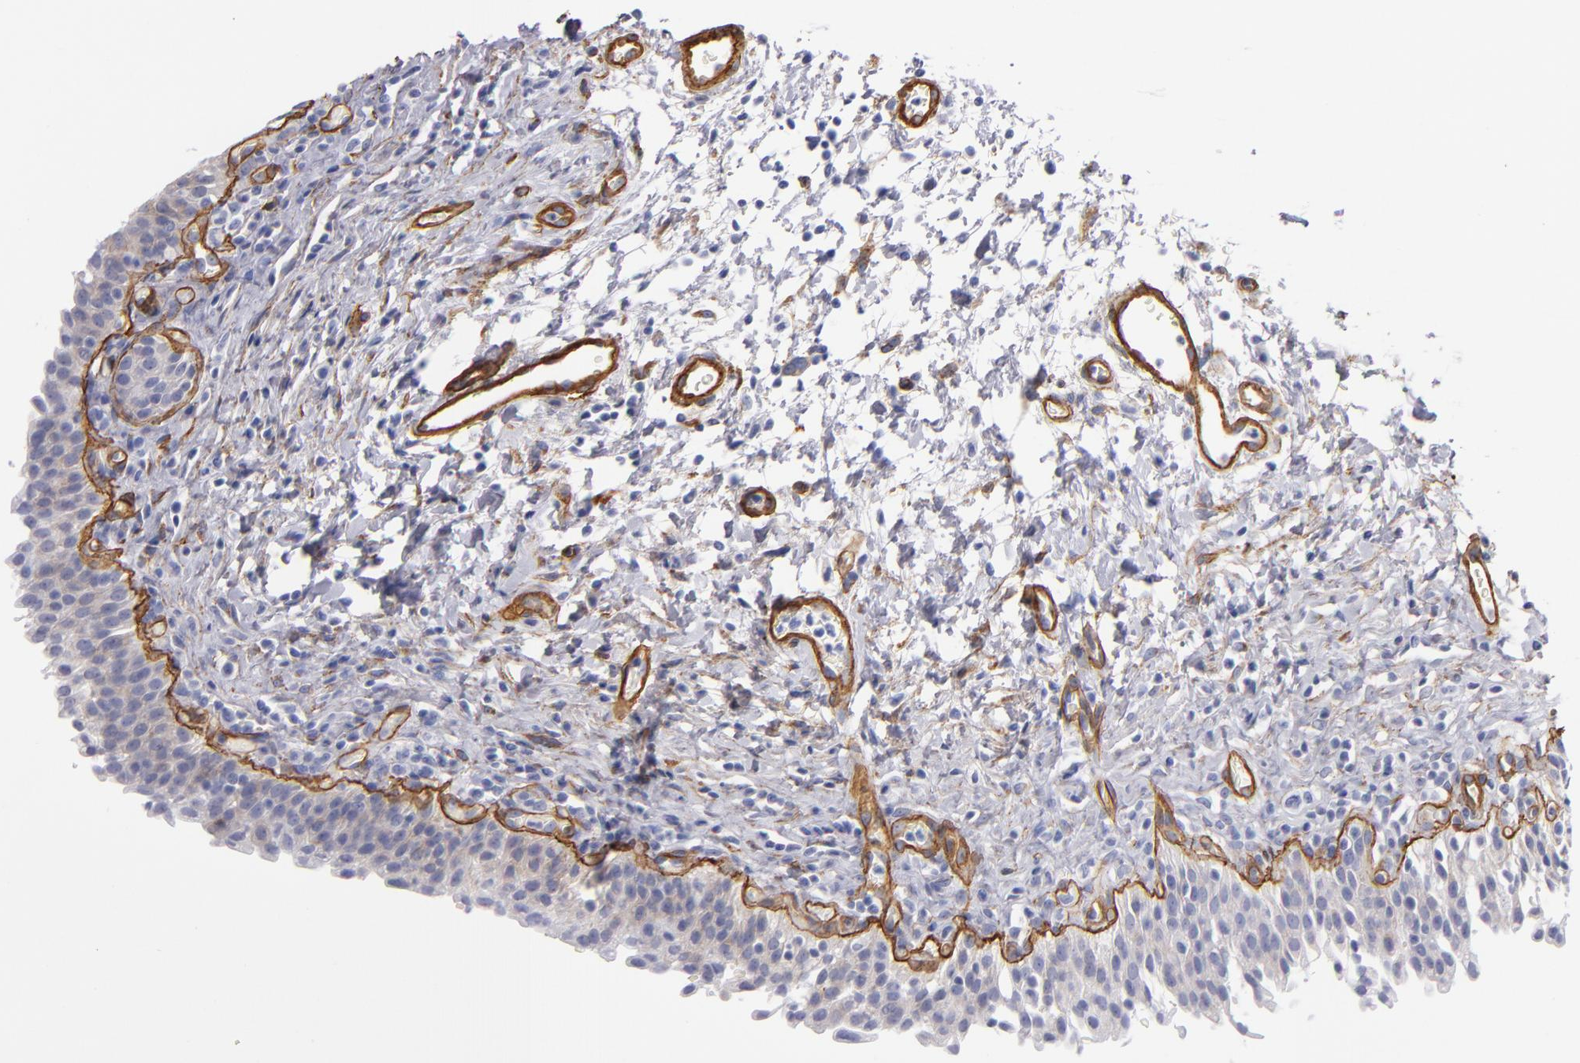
{"staining": {"intensity": "strong", "quantity": "<25%", "location": "cytoplasmic/membranous"}, "tissue": "urinary bladder", "cell_type": "Urothelial cells", "image_type": "normal", "snomed": [{"axis": "morphology", "description": "Normal tissue, NOS"}, {"axis": "topography", "description": "Urinary bladder"}], "caption": "DAB immunohistochemical staining of benign urinary bladder demonstrates strong cytoplasmic/membranous protein staining in approximately <25% of urothelial cells. (Brightfield microscopy of DAB IHC at high magnification).", "gene": "LAMC1", "patient": {"sex": "male", "age": 51}}